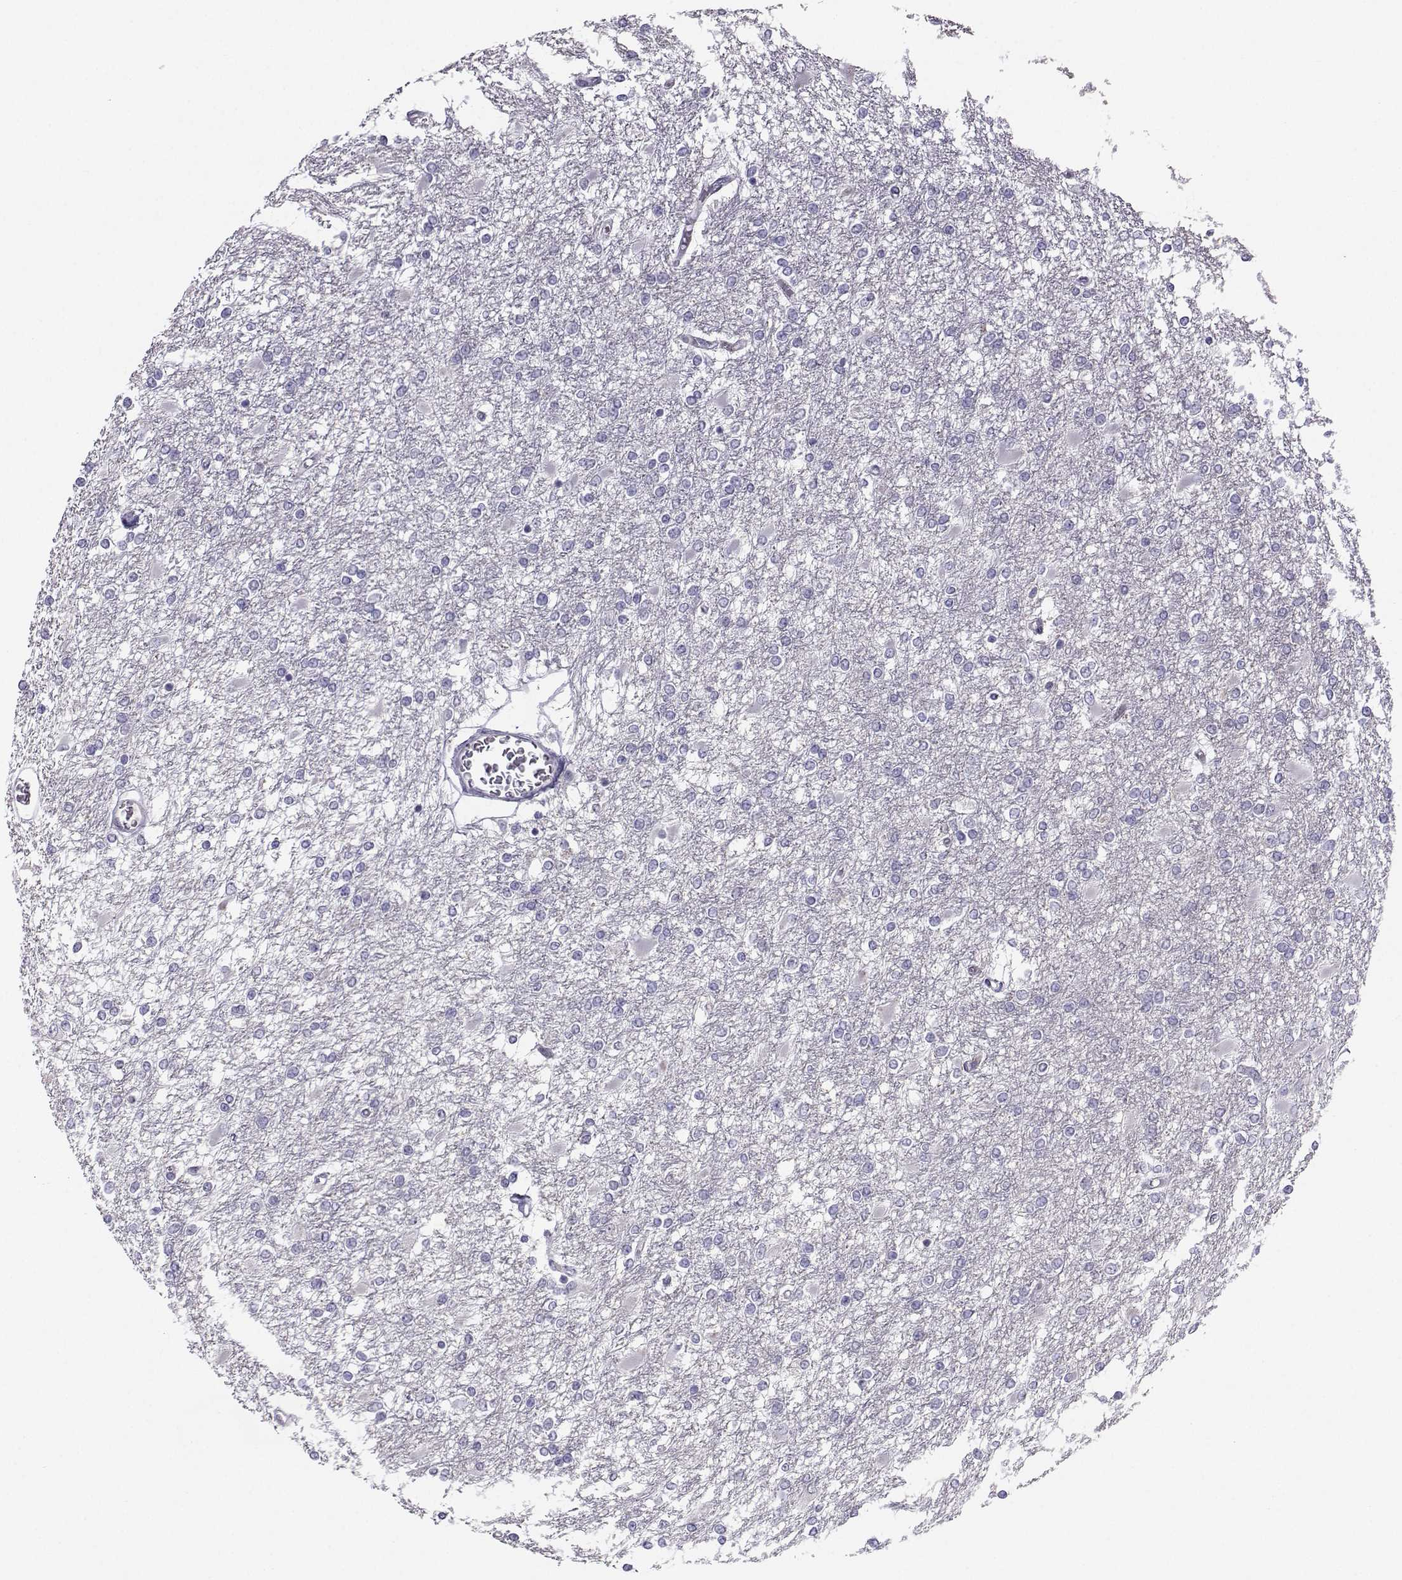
{"staining": {"intensity": "negative", "quantity": "none", "location": "none"}, "tissue": "glioma", "cell_type": "Tumor cells", "image_type": "cancer", "snomed": [{"axis": "morphology", "description": "Glioma, malignant, High grade"}, {"axis": "topography", "description": "Cerebral cortex"}], "caption": "Tumor cells are negative for brown protein staining in glioma. (Stains: DAB immunohistochemistry (IHC) with hematoxylin counter stain, Microscopy: brightfield microscopy at high magnification).", "gene": "PGK1", "patient": {"sex": "male", "age": 79}}